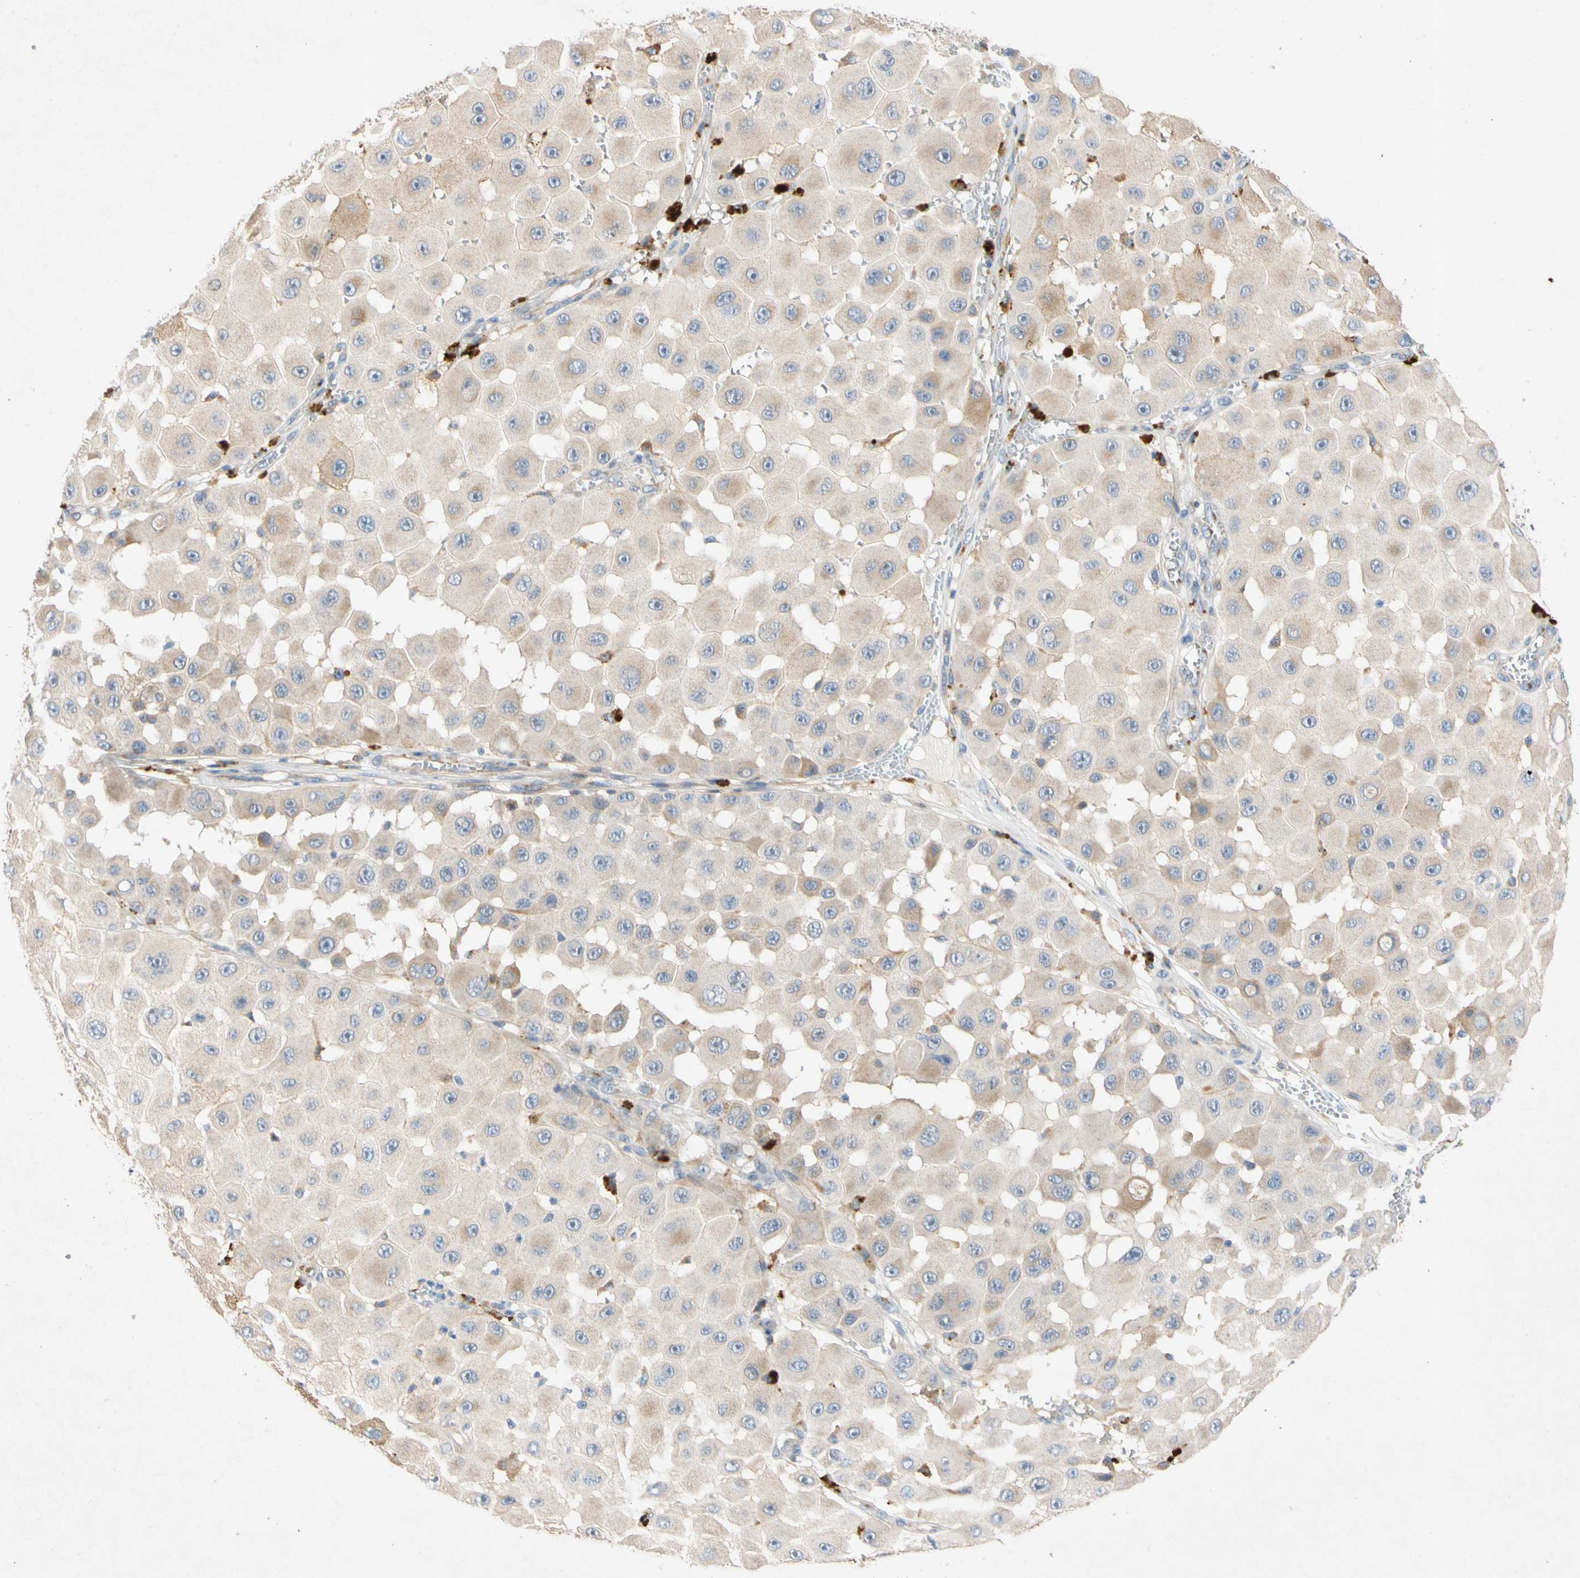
{"staining": {"intensity": "weak", "quantity": "<25%", "location": "cytoplasmic/membranous"}, "tissue": "melanoma", "cell_type": "Tumor cells", "image_type": "cancer", "snomed": [{"axis": "morphology", "description": "Malignant melanoma, NOS"}, {"axis": "topography", "description": "Skin"}], "caption": "An image of human melanoma is negative for staining in tumor cells.", "gene": "GASK1B", "patient": {"sex": "female", "age": 81}}